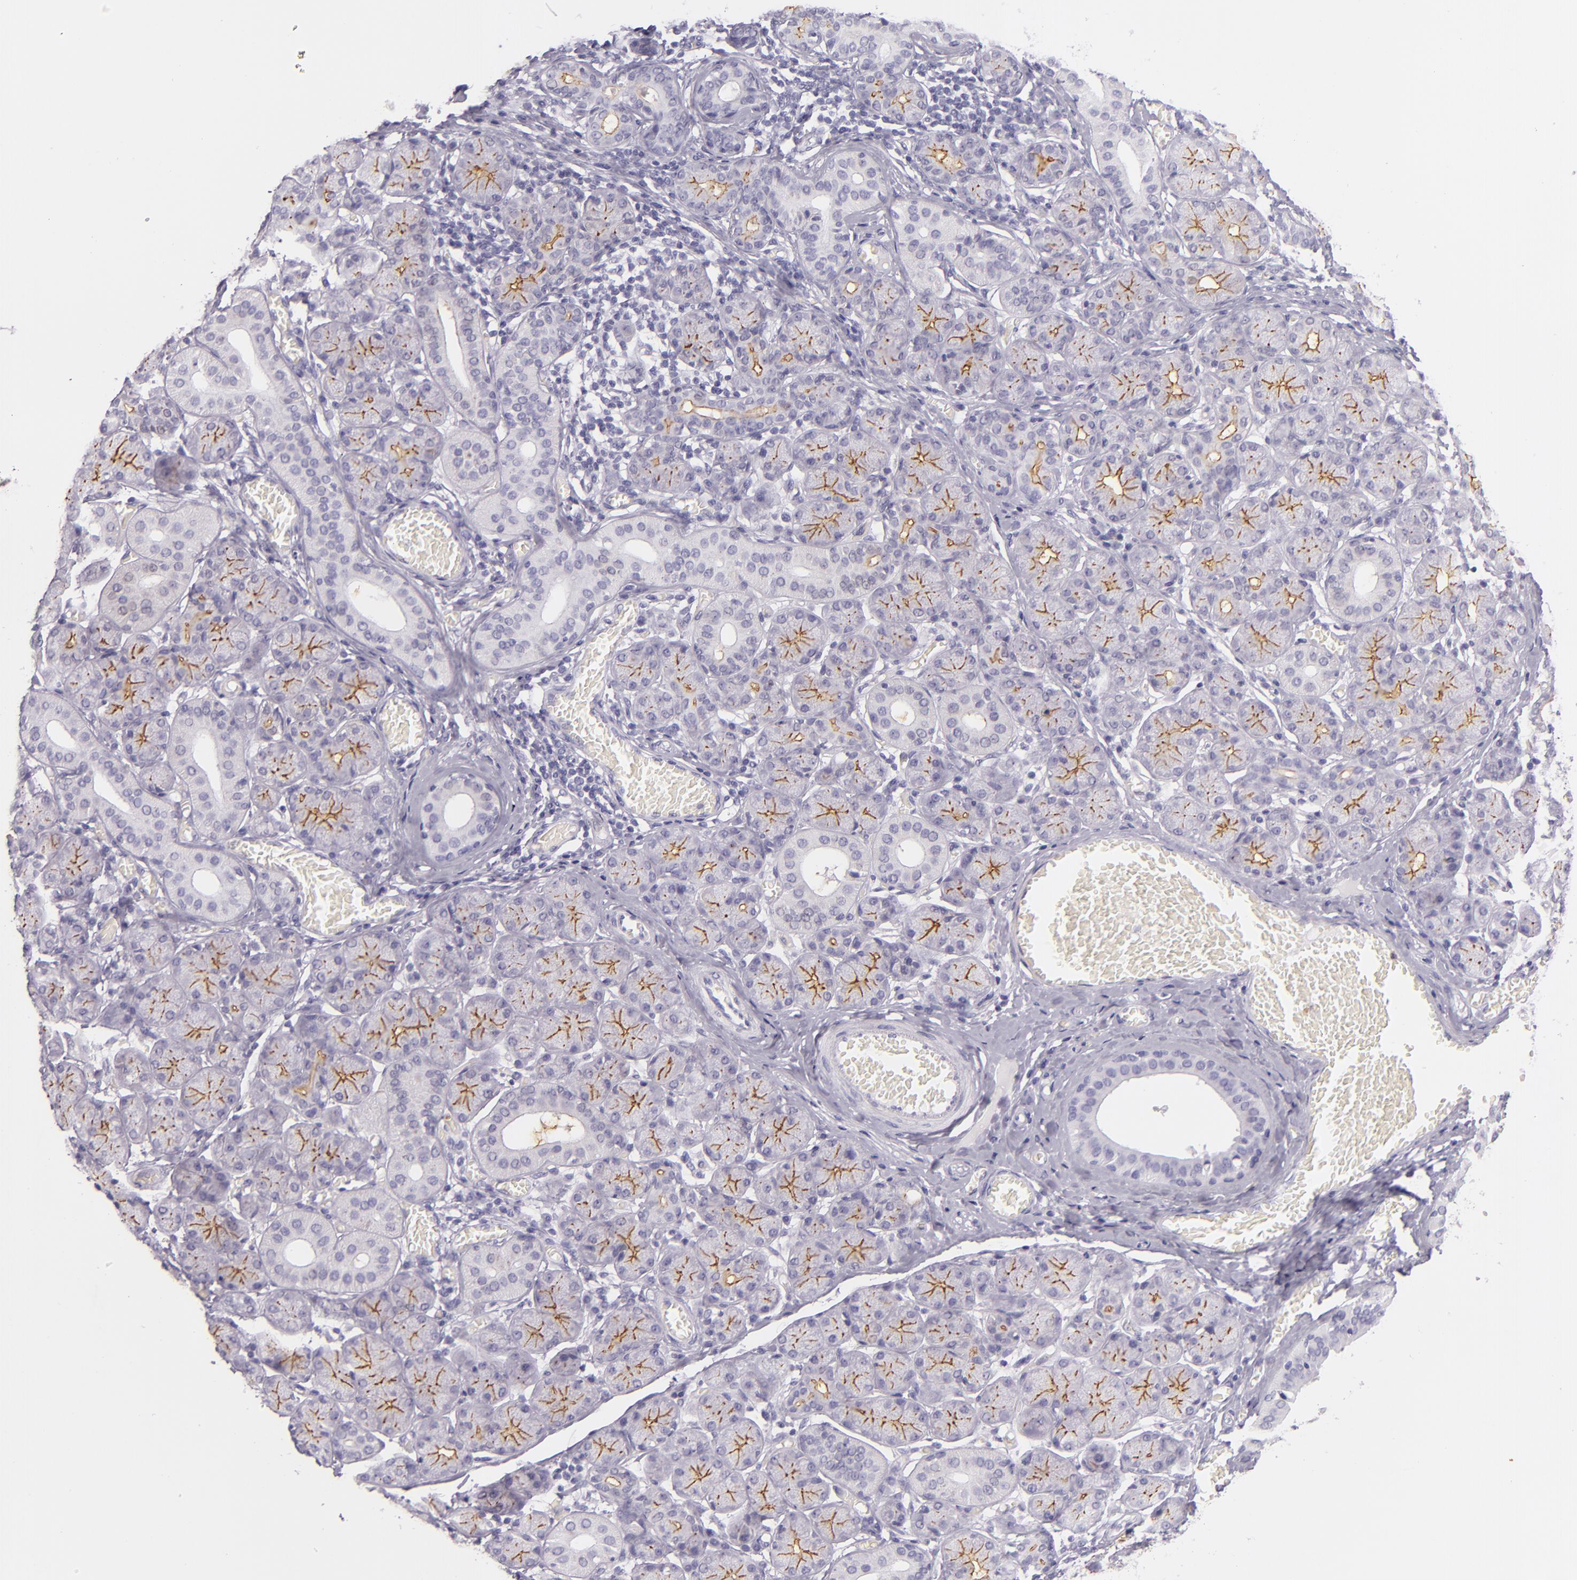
{"staining": {"intensity": "moderate", "quantity": "25%-75%", "location": "cytoplasmic/membranous"}, "tissue": "salivary gland", "cell_type": "Glandular cells", "image_type": "normal", "snomed": [{"axis": "morphology", "description": "Normal tissue, NOS"}, {"axis": "topography", "description": "Salivary gland"}], "caption": "Immunohistochemical staining of benign human salivary gland shows medium levels of moderate cytoplasmic/membranous staining in about 25%-75% of glandular cells.", "gene": "CEACAM1", "patient": {"sex": "female", "age": 24}}